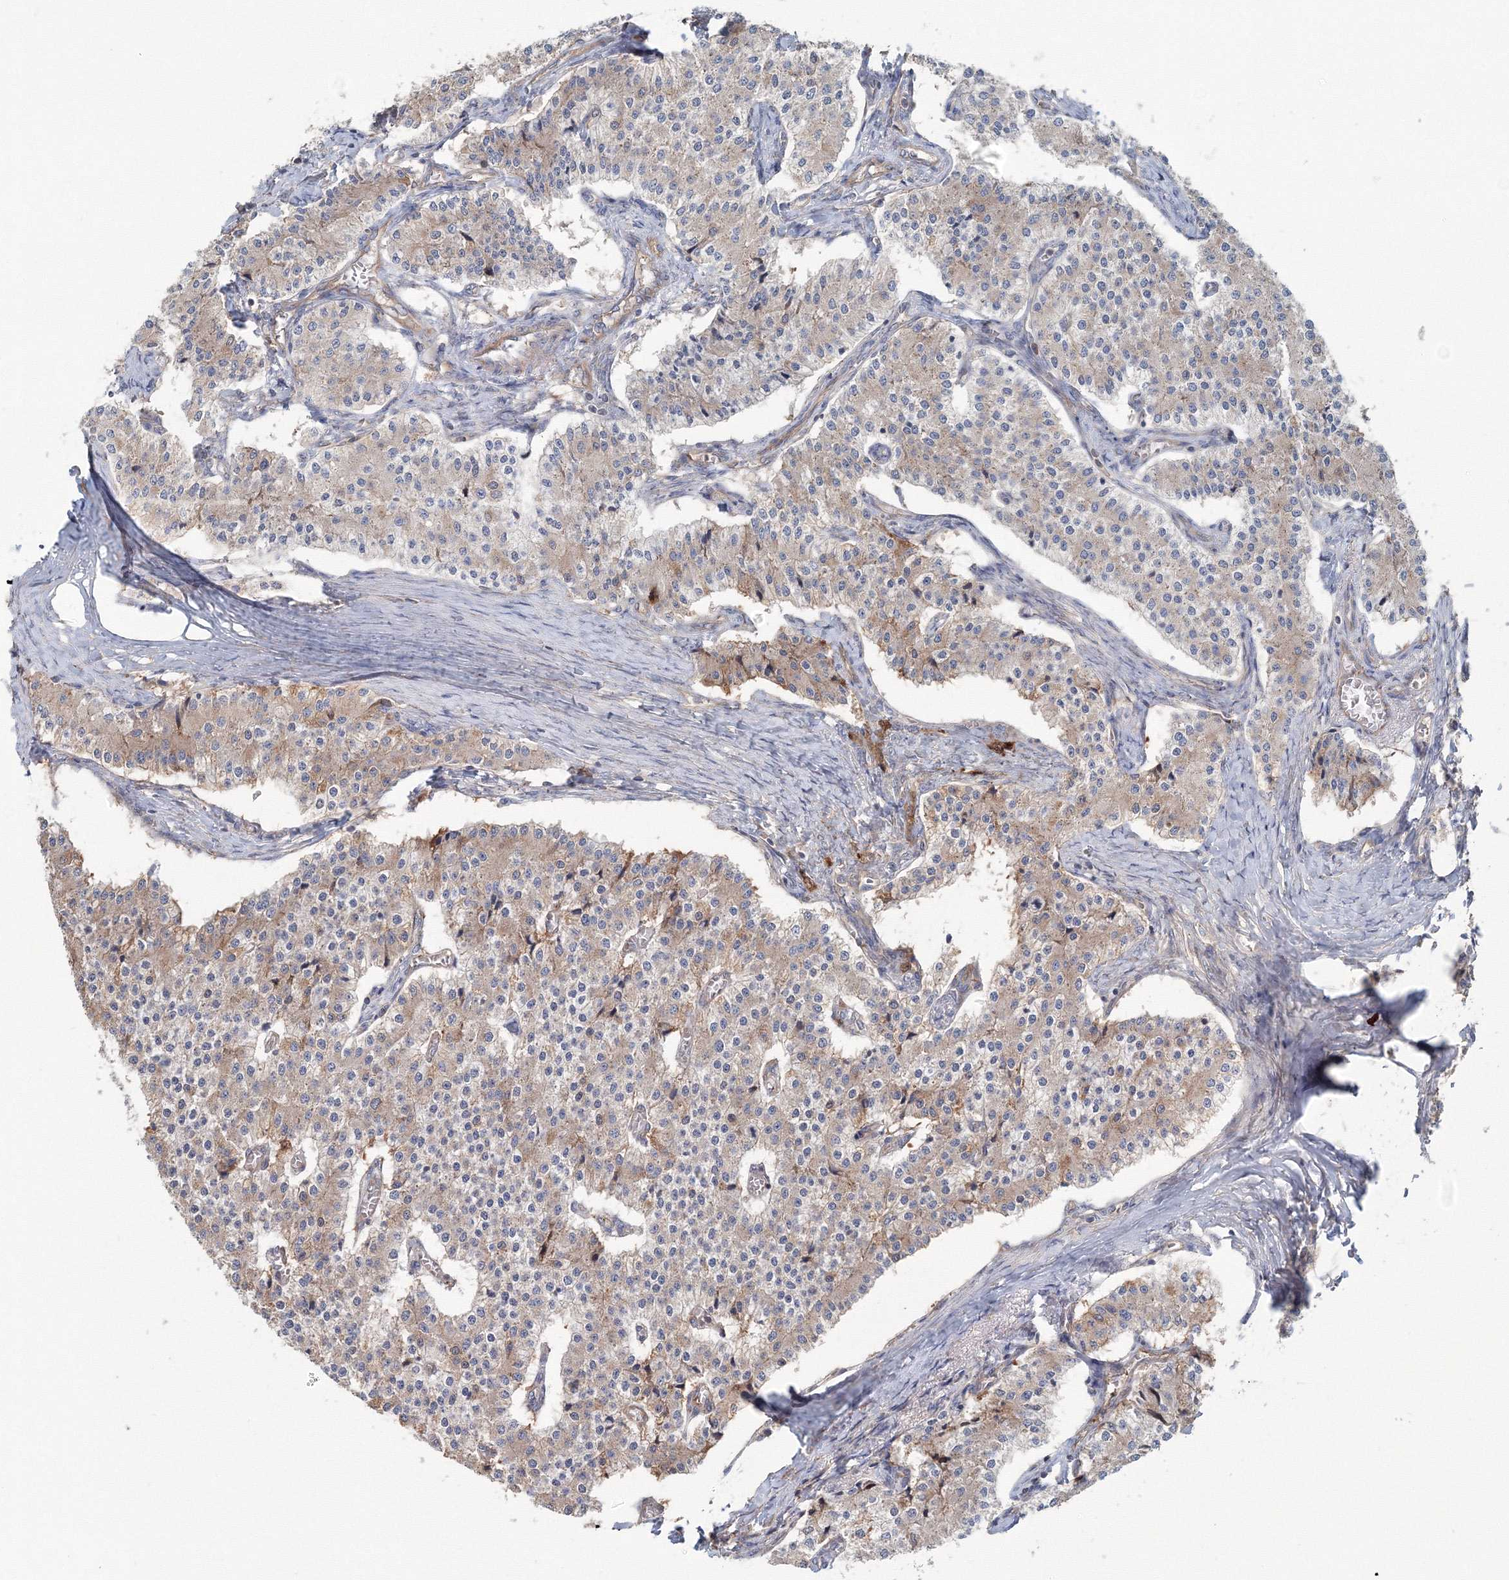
{"staining": {"intensity": "weak", "quantity": "<25%", "location": "cytoplasmic/membranous"}, "tissue": "carcinoid", "cell_type": "Tumor cells", "image_type": "cancer", "snomed": [{"axis": "morphology", "description": "Carcinoid, malignant, NOS"}, {"axis": "topography", "description": "Colon"}], "caption": "This image is of carcinoid stained with IHC to label a protein in brown with the nuclei are counter-stained blue. There is no positivity in tumor cells.", "gene": "EXOC1", "patient": {"sex": "female", "age": 52}}